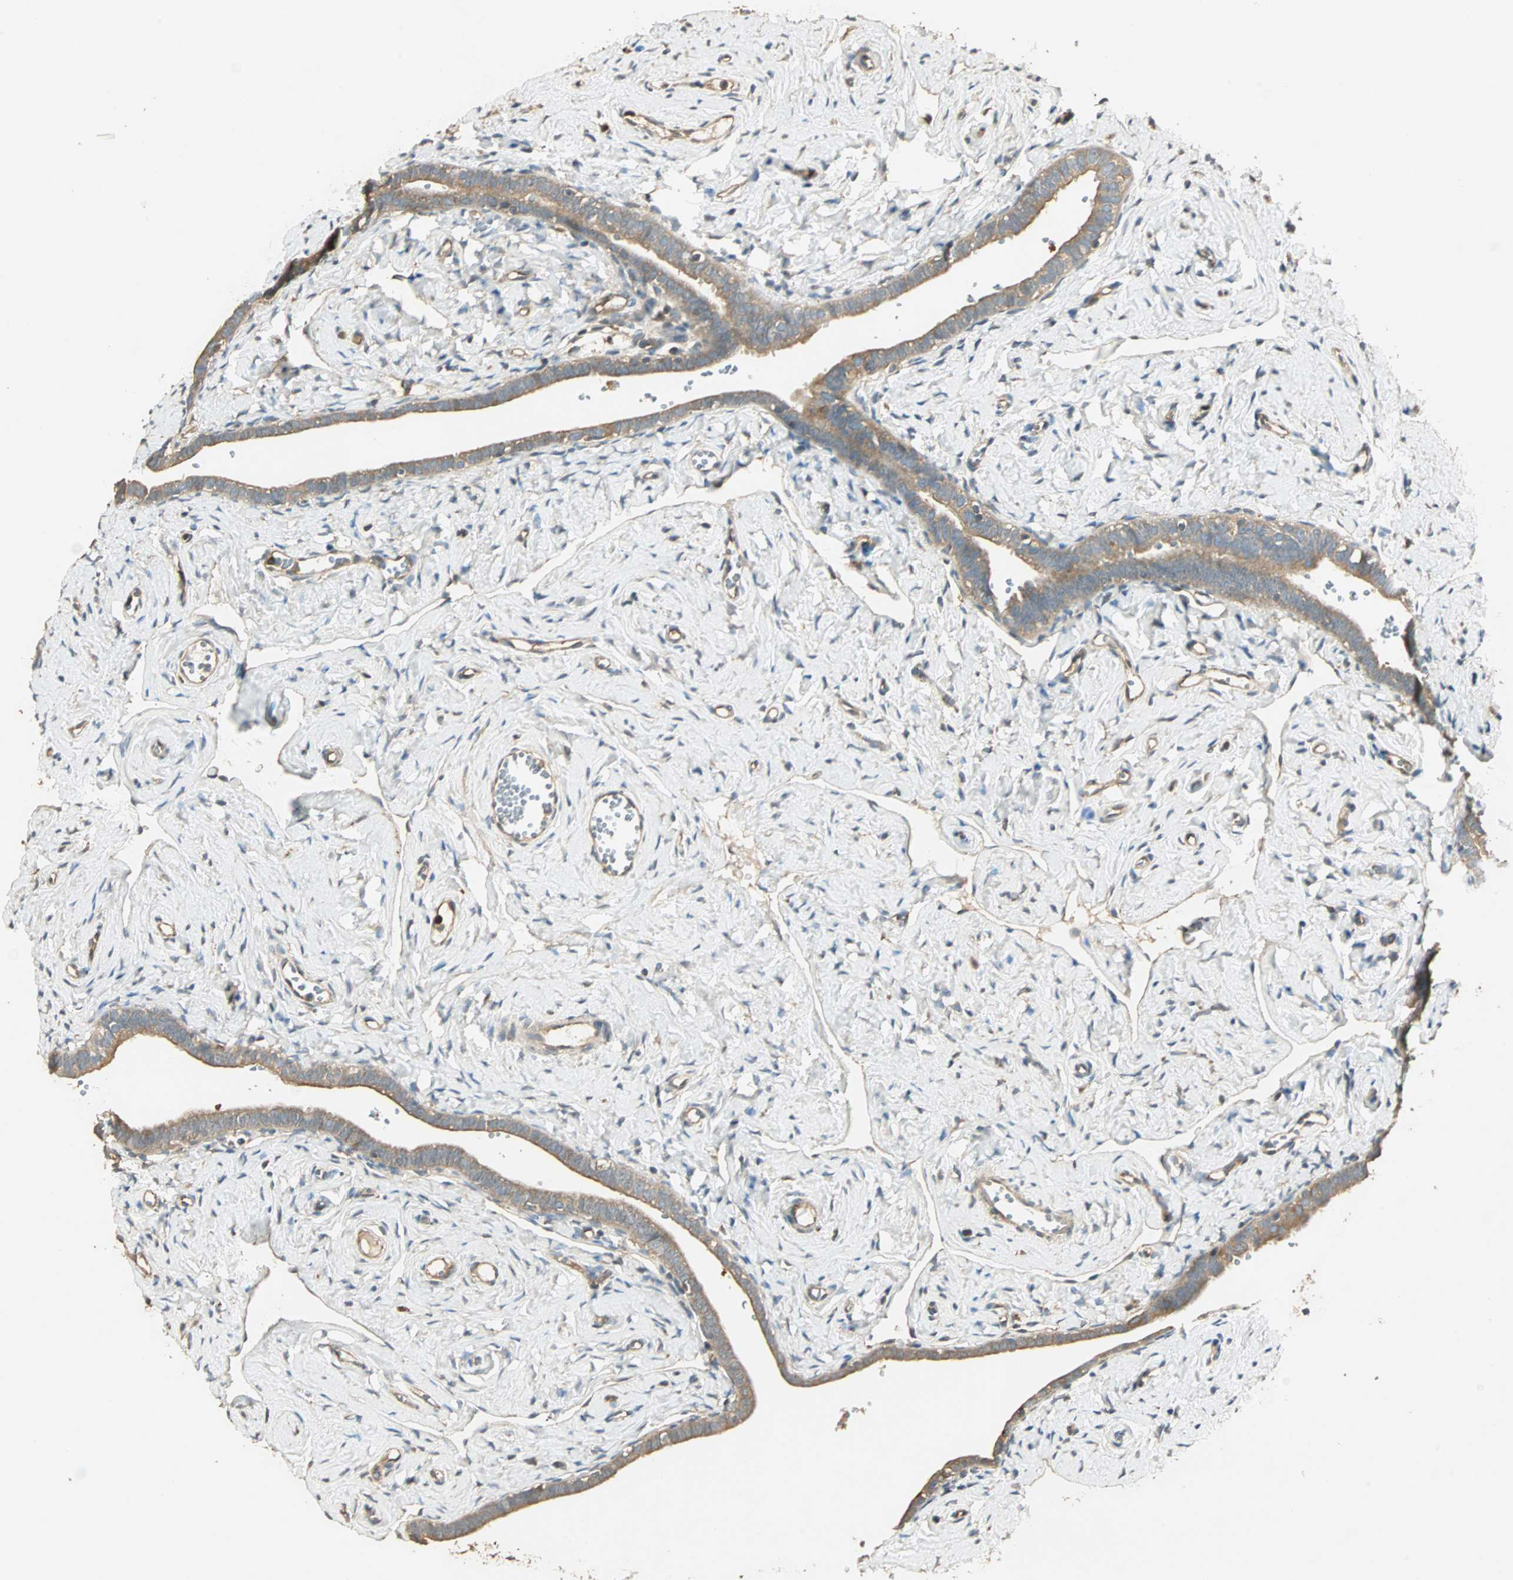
{"staining": {"intensity": "moderate", "quantity": ">75%", "location": "cytoplasmic/membranous"}, "tissue": "fallopian tube", "cell_type": "Glandular cells", "image_type": "normal", "snomed": [{"axis": "morphology", "description": "Normal tissue, NOS"}, {"axis": "topography", "description": "Fallopian tube"}], "caption": "A high-resolution micrograph shows IHC staining of benign fallopian tube, which exhibits moderate cytoplasmic/membranous expression in approximately >75% of glandular cells. The protein is stained brown, and the nuclei are stained in blue (DAB (3,3'-diaminobenzidine) IHC with brightfield microscopy, high magnification).", "gene": "GALK1", "patient": {"sex": "female", "age": 71}}